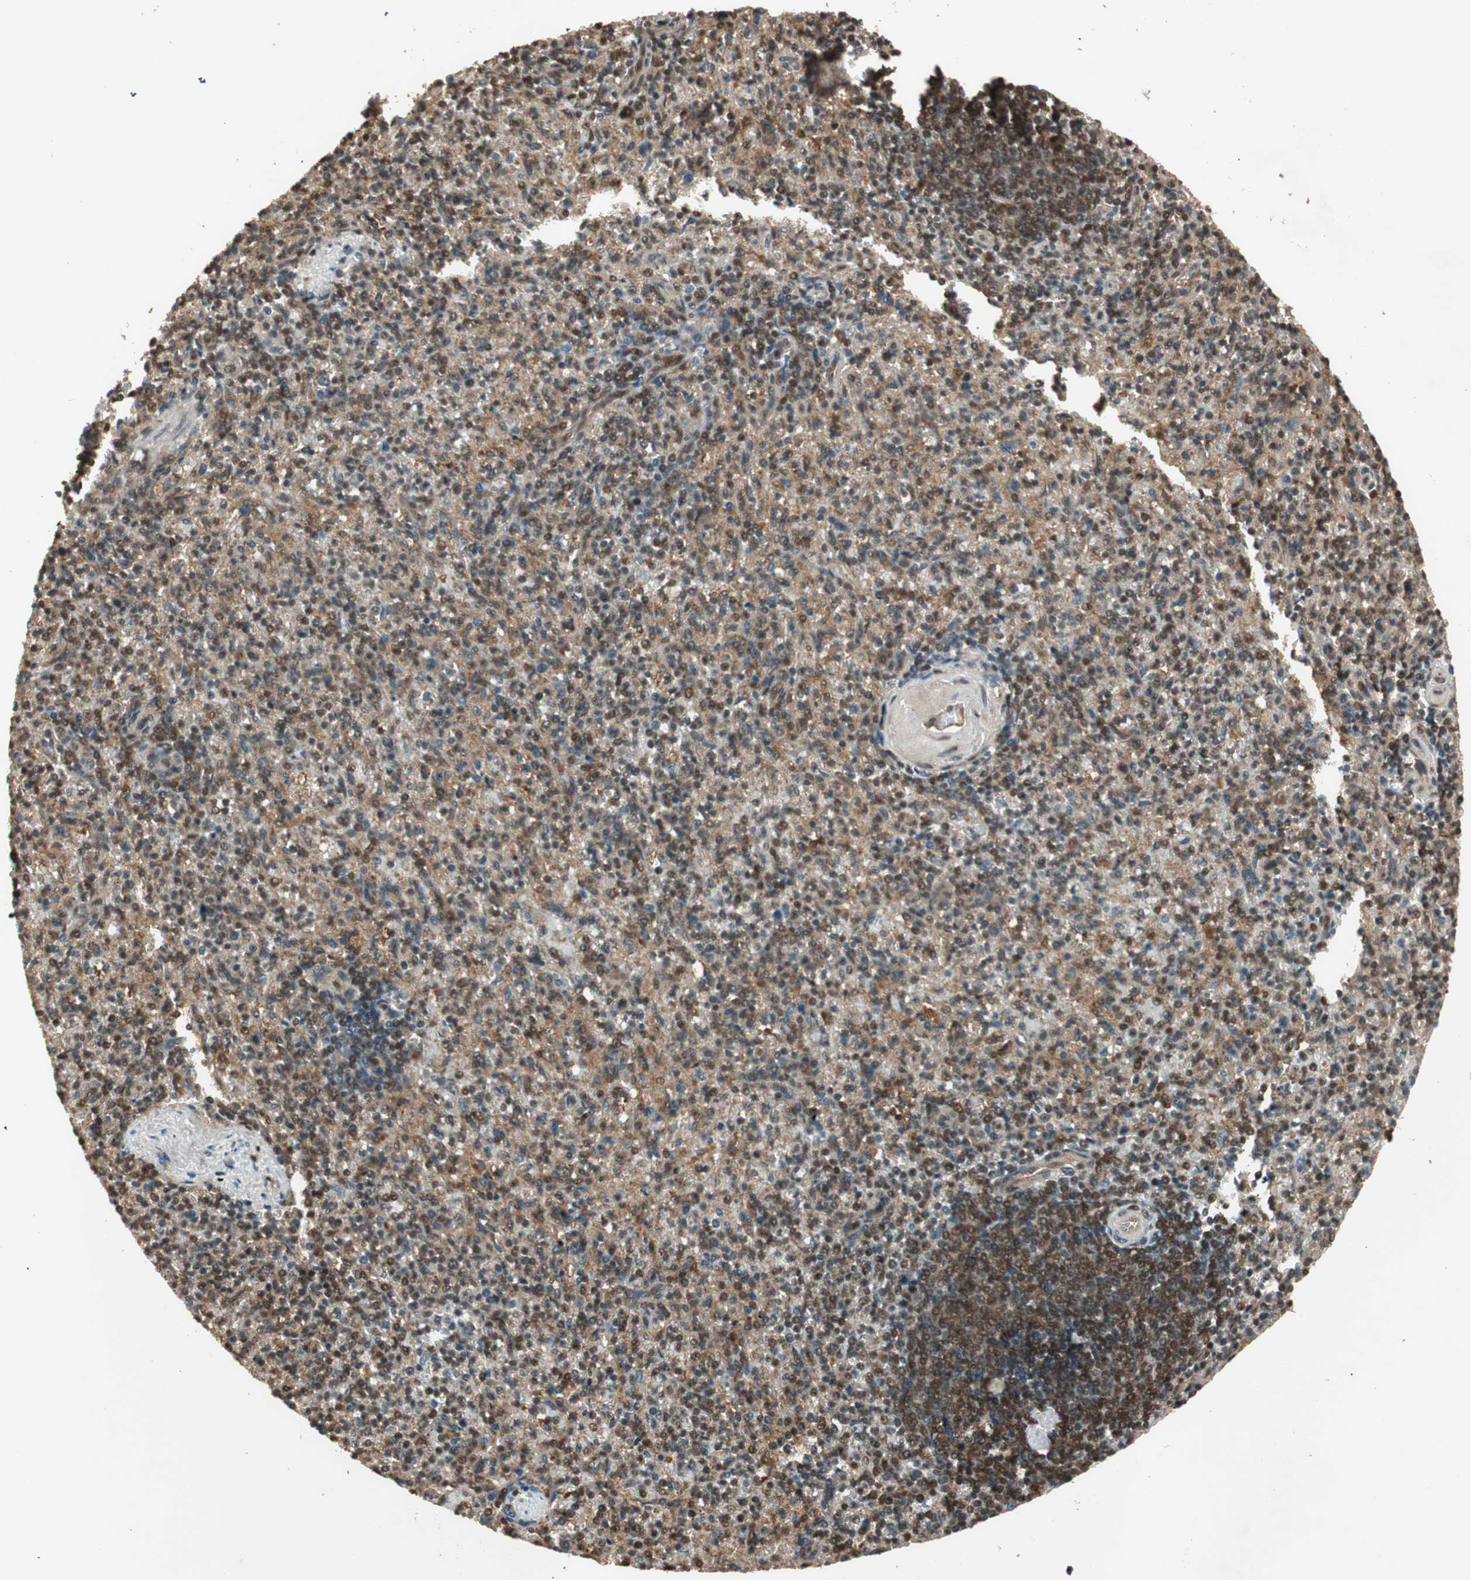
{"staining": {"intensity": "strong", "quantity": "25%-75%", "location": "cytoplasmic/membranous,nuclear"}, "tissue": "spleen", "cell_type": "Cells in red pulp", "image_type": "normal", "snomed": [{"axis": "morphology", "description": "Normal tissue, NOS"}, {"axis": "topography", "description": "Spleen"}], "caption": "The micrograph shows immunohistochemical staining of unremarkable spleen. There is strong cytoplasmic/membranous,nuclear staining is present in about 25%-75% of cells in red pulp.", "gene": "RPA3", "patient": {"sex": "female", "age": 74}}